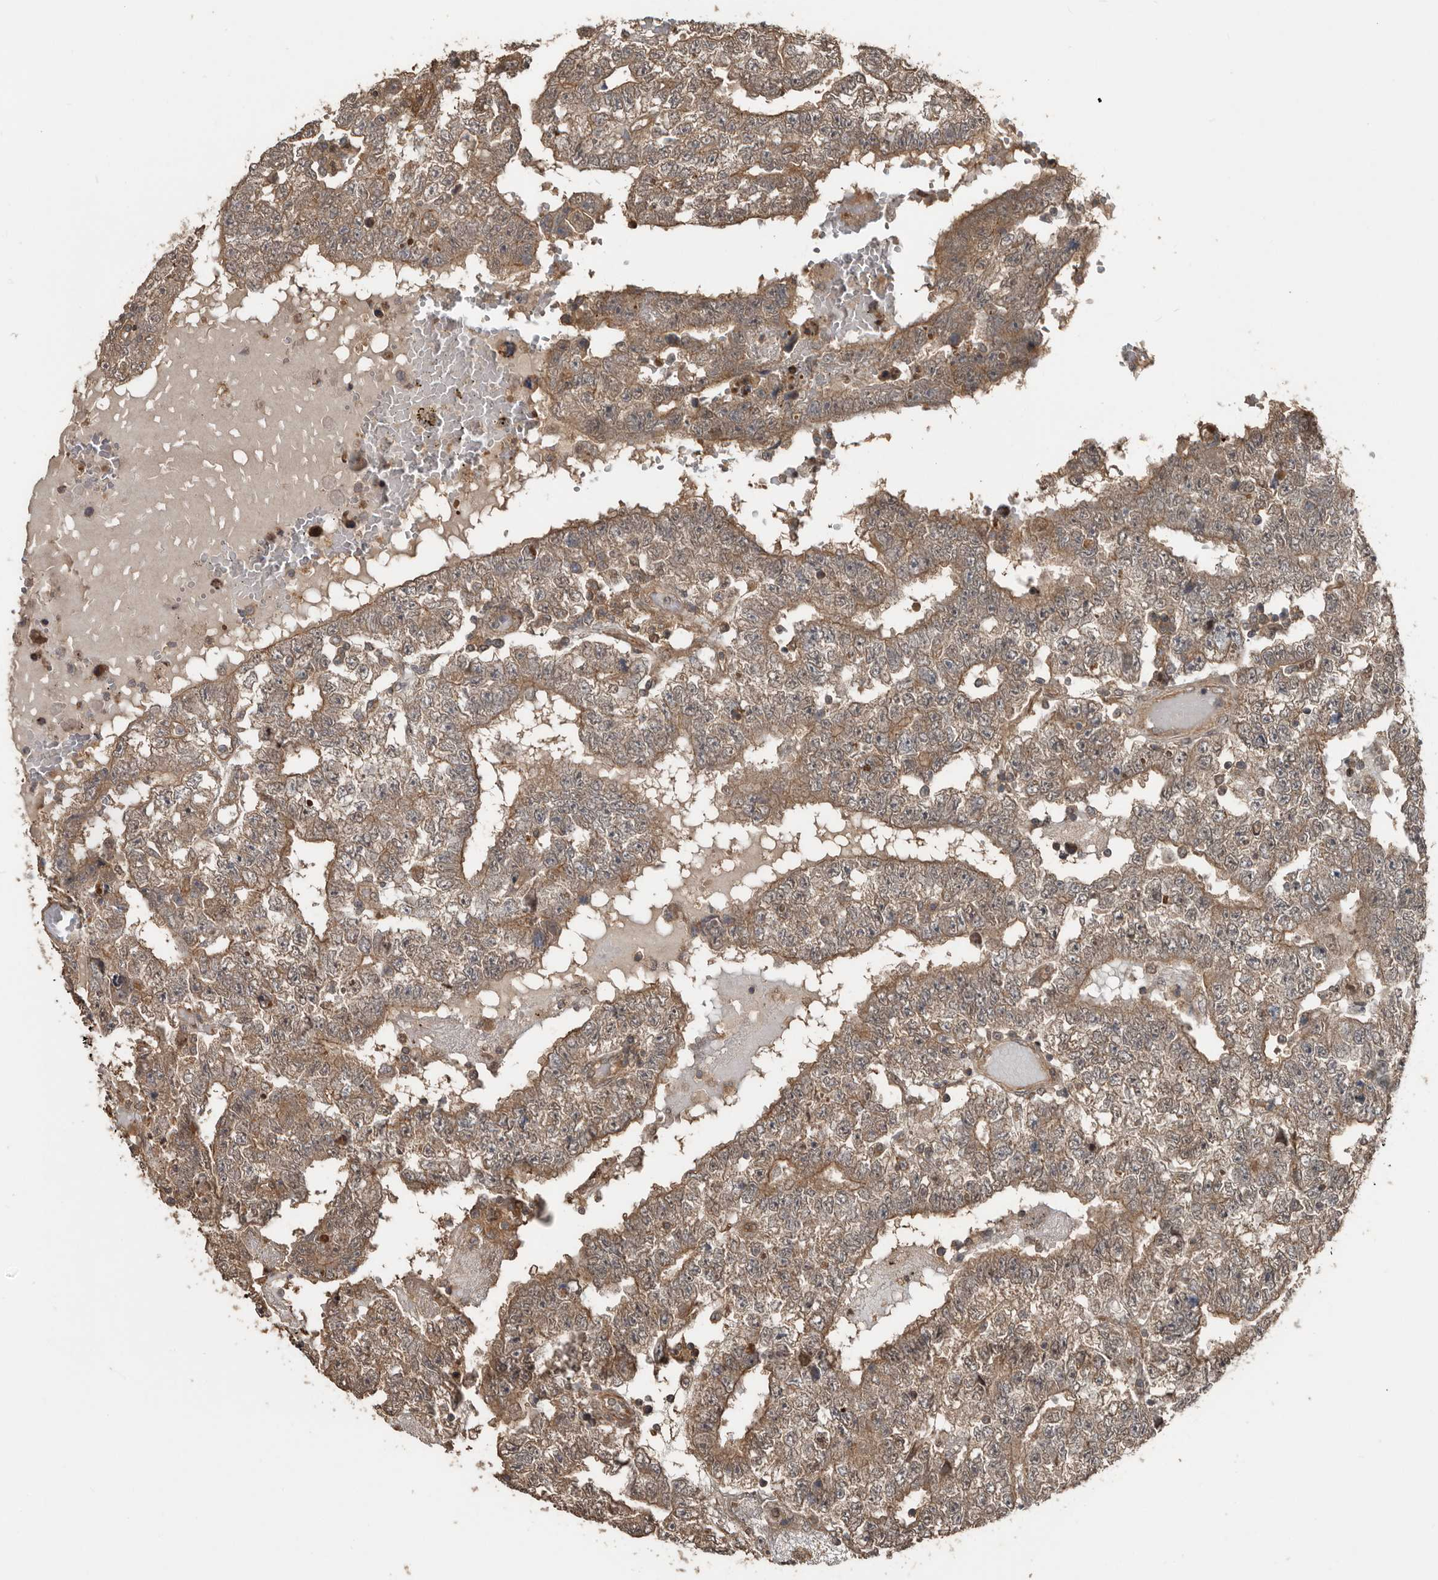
{"staining": {"intensity": "moderate", "quantity": ">75%", "location": "cytoplasmic/membranous"}, "tissue": "testis cancer", "cell_type": "Tumor cells", "image_type": "cancer", "snomed": [{"axis": "morphology", "description": "Carcinoma, Embryonal, NOS"}, {"axis": "topography", "description": "Testis"}], "caption": "Testis cancer stained with DAB immunohistochemistry shows medium levels of moderate cytoplasmic/membranous expression in approximately >75% of tumor cells.", "gene": "EXOC3L1", "patient": {"sex": "male", "age": 25}}